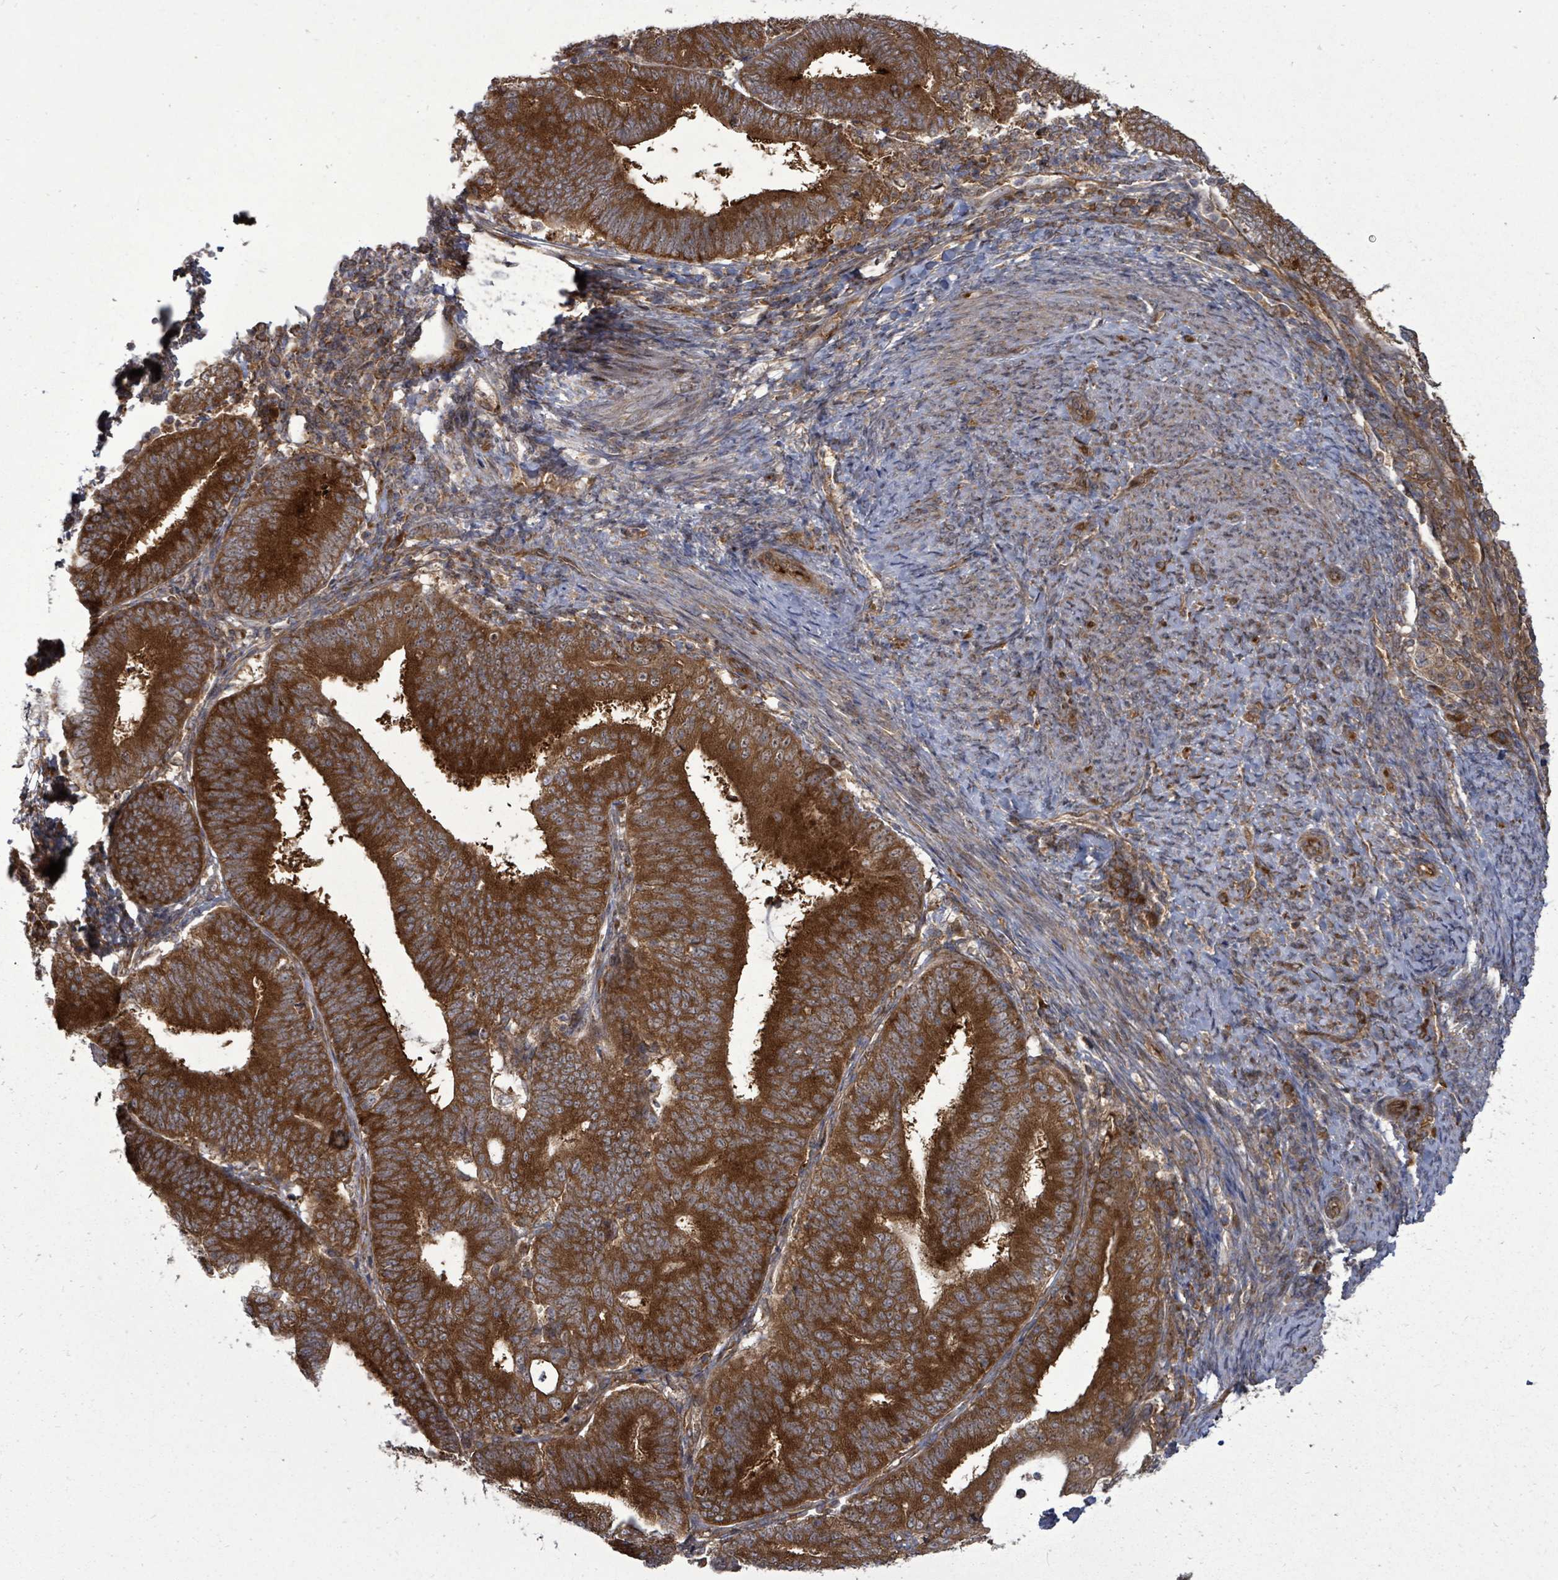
{"staining": {"intensity": "strong", "quantity": ">75%", "location": "cytoplasmic/membranous"}, "tissue": "endometrial cancer", "cell_type": "Tumor cells", "image_type": "cancer", "snomed": [{"axis": "morphology", "description": "Adenocarcinoma, NOS"}, {"axis": "topography", "description": "Endometrium"}], "caption": "An image showing strong cytoplasmic/membranous staining in approximately >75% of tumor cells in endometrial adenocarcinoma, as visualized by brown immunohistochemical staining.", "gene": "EIF3C", "patient": {"sex": "female", "age": 70}}